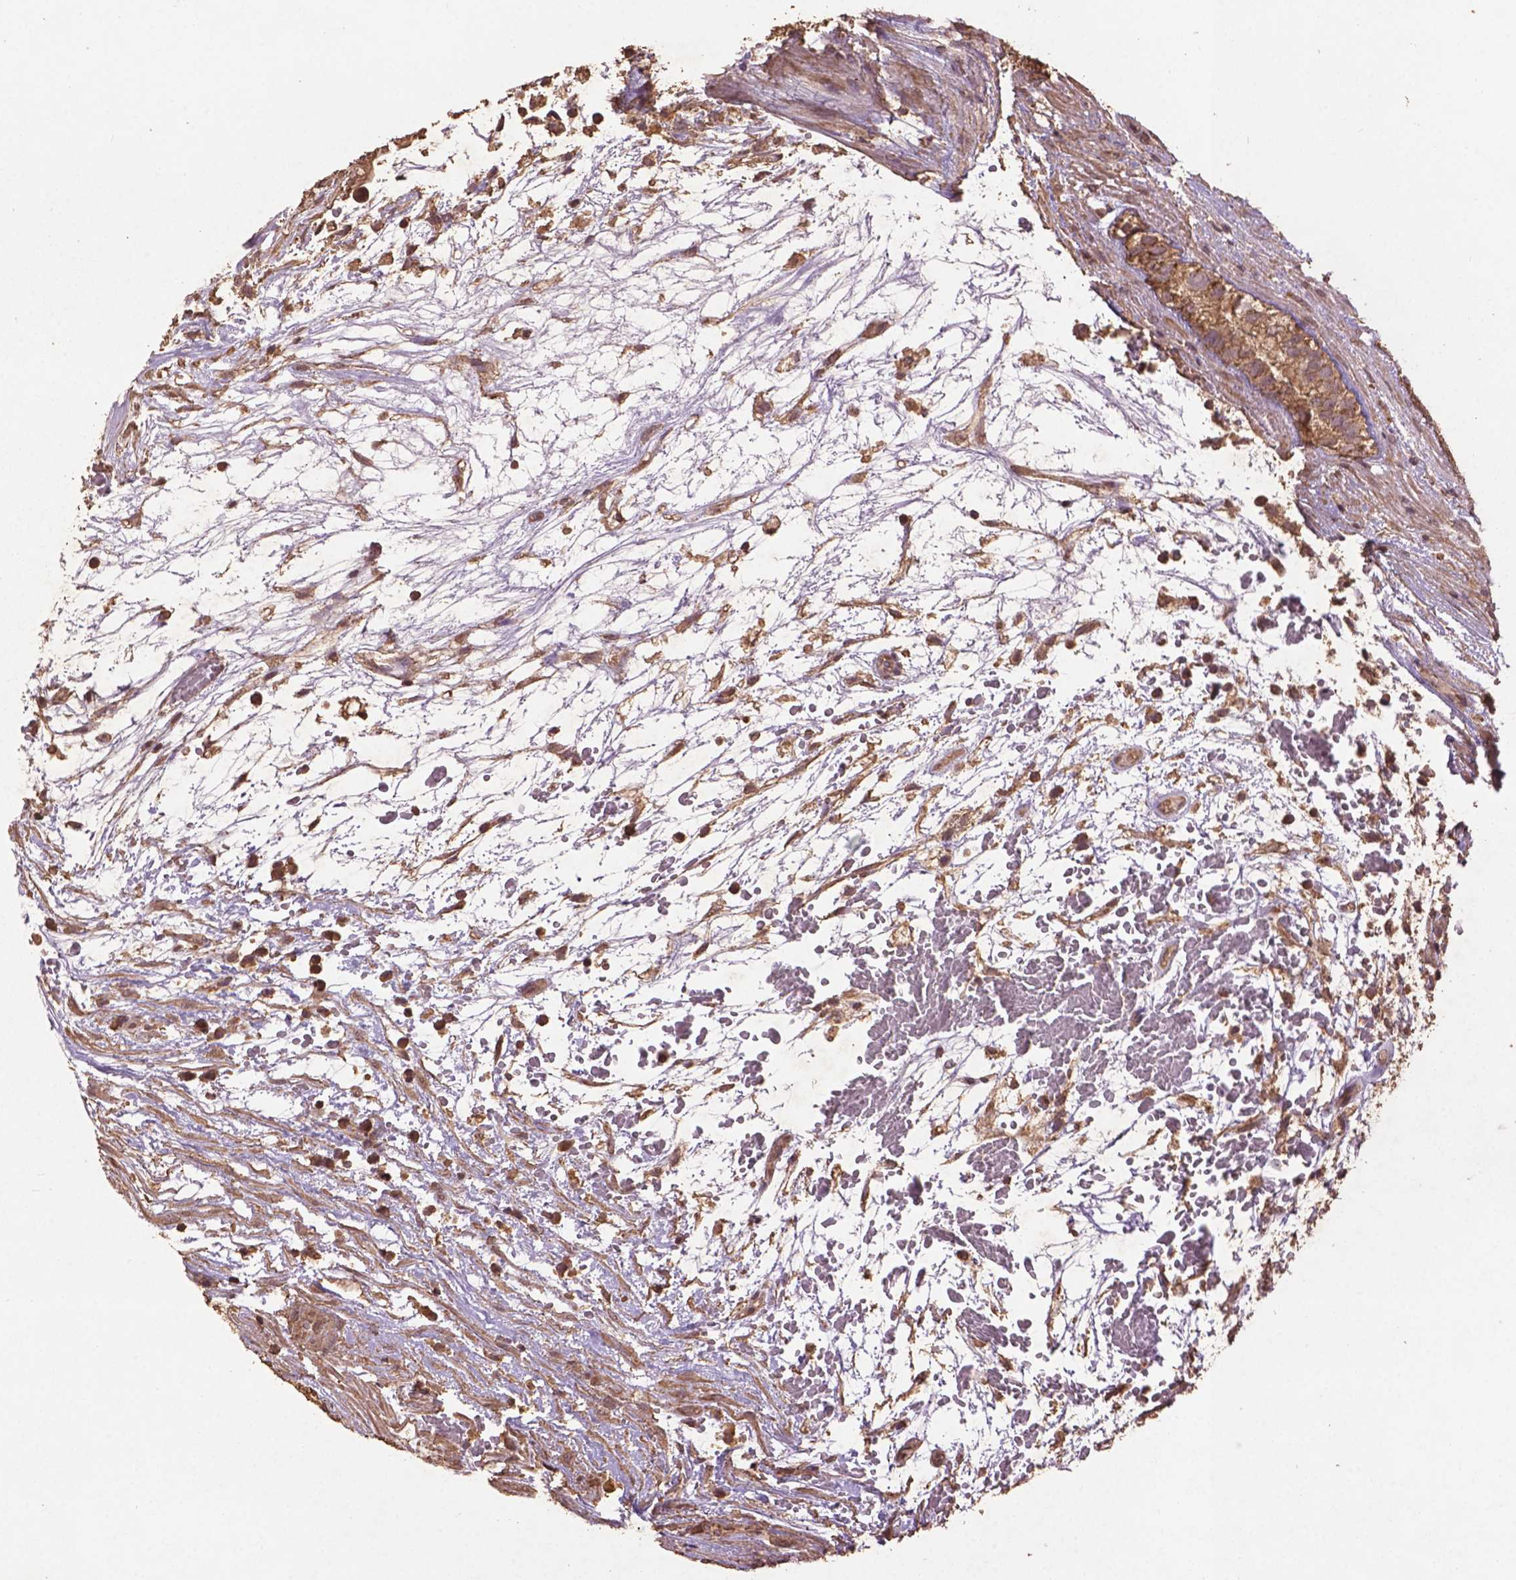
{"staining": {"intensity": "weak", "quantity": ">75%", "location": "cytoplasmic/membranous"}, "tissue": "testis cancer", "cell_type": "Tumor cells", "image_type": "cancer", "snomed": [{"axis": "morphology", "description": "Normal tissue, NOS"}, {"axis": "morphology", "description": "Carcinoma, Embryonal, NOS"}, {"axis": "topography", "description": "Testis"}], "caption": "Tumor cells demonstrate low levels of weak cytoplasmic/membranous expression in about >75% of cells in human embryonal carcinoma (testis).", "gene": "BABAM1", "patient": {"sex": "male", "age": 32}}